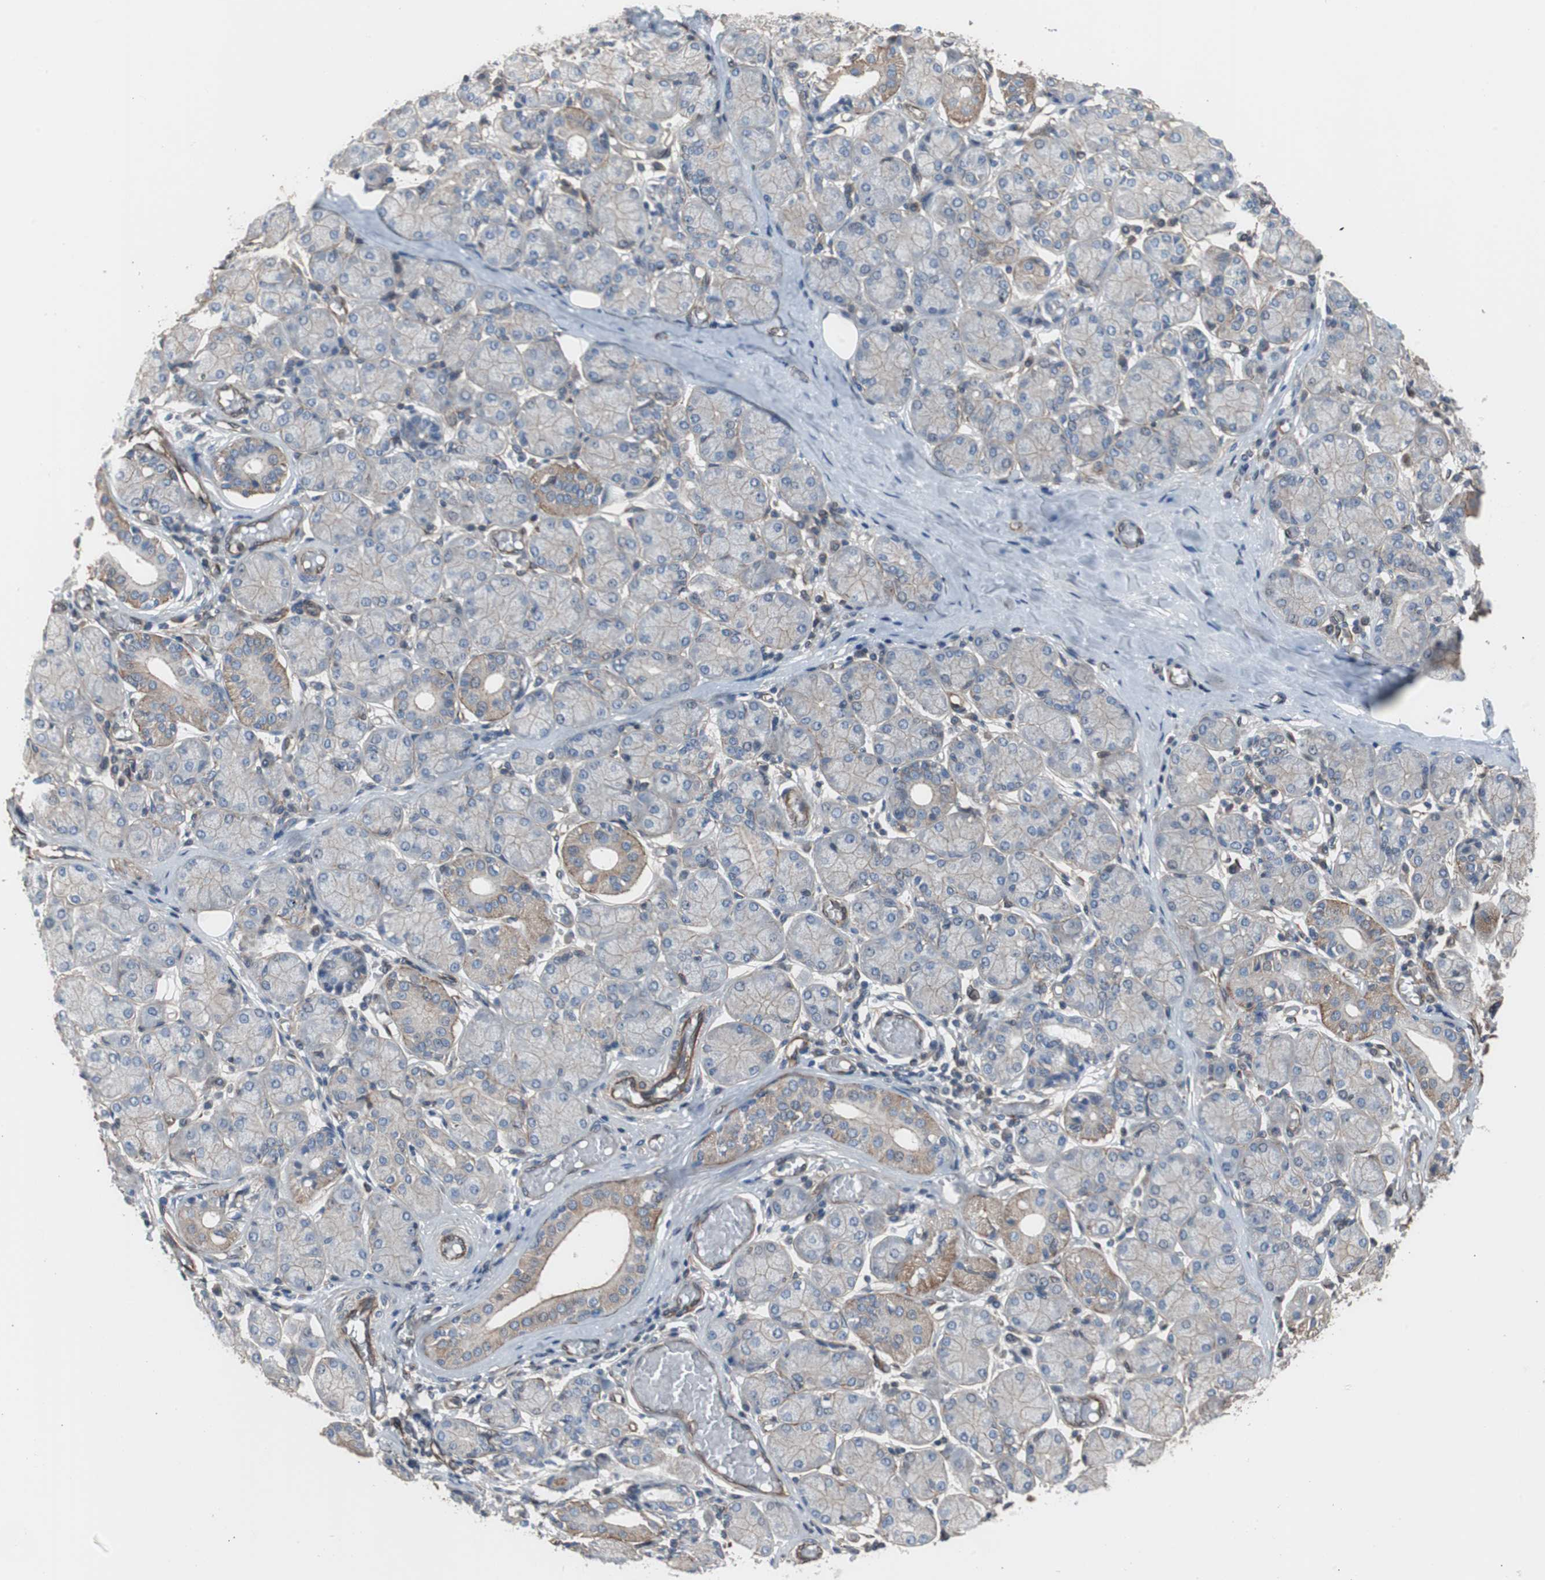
{"staining": {"intensity": "weak", "quantity": "<25%", "location": "cytoplasmic/membranous"}, "tissue": "salivary gland", "cell_type": "Glandular cells", "image_type": "normal", "snomed": [{"axis": "morphology", "description": "Normal tissue, NOS"}, {"axis": "topography", "description": "Salivary gland"}], "caption": "DAB immunohistochemical staining of normal human salivary gland exhibits no significant expression in glandular cells. (Brightfield microscopy of DAB (3,3'-diaminobenzidine) immunohistochemistry (IHC) at high magnification).", "gene": "KIF3B", "patient": {"sex": "female", "age": 24}}